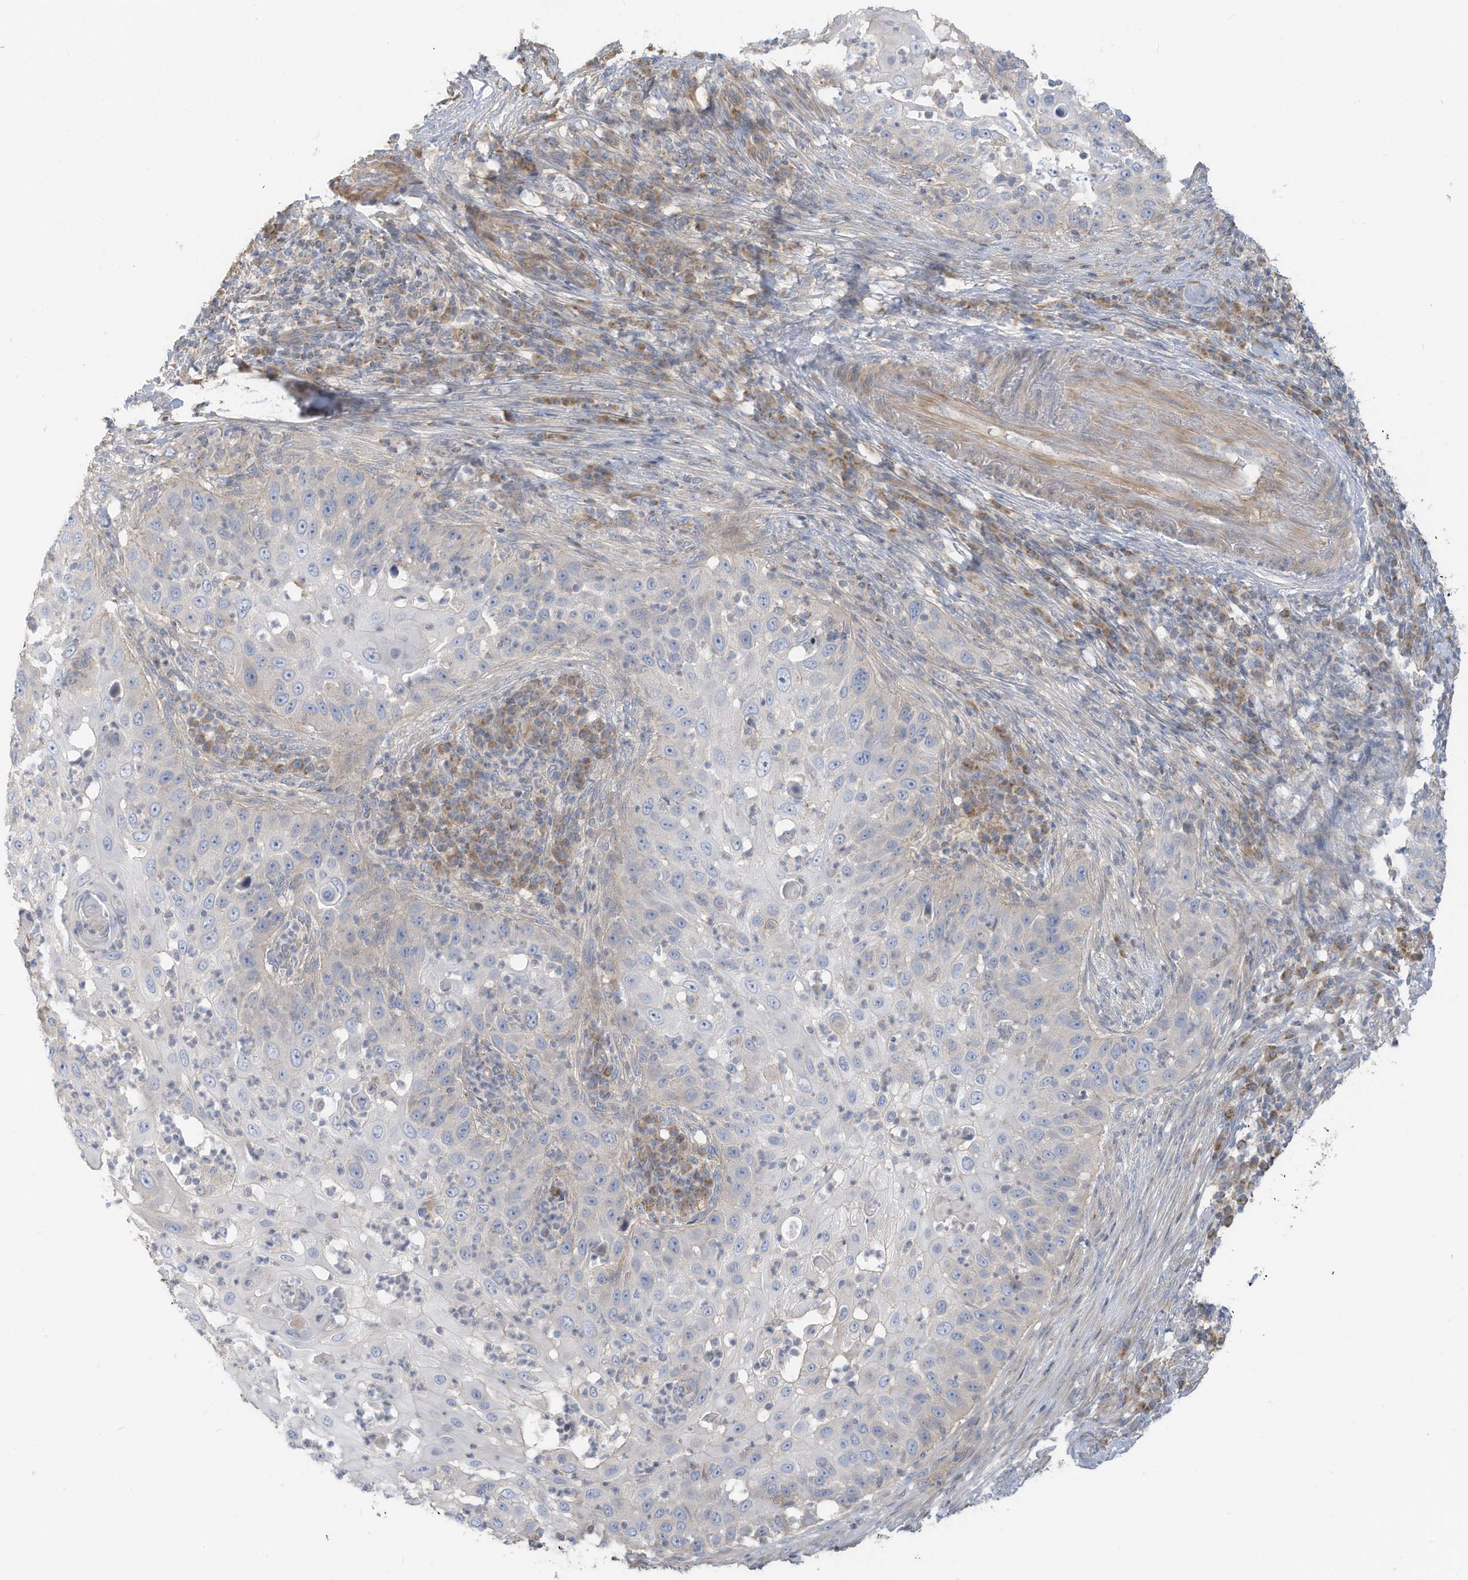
{"staining": {"intensity": "negative", "quantity": "none", "location": "none"}, "tissue": "skin cancer", "cell_type": "Tumor cells", "image_type": "cancer", "snomed": [{"axis": "morphology", "description": "Squamous cell carcinoma, NOS"}, {"axis": "topography", "description": "Skin"}], "caption": "Image shows no significant protein positivity in tumor cells of squamous cell carcinoma (skin). (DAB (3,3'-diaminobenzidine) immunohistochemistry (IHC) with hematoxylin counter stain).", "gene": "GTPBP2", "patient": {"sex": "female", "age": 44}}